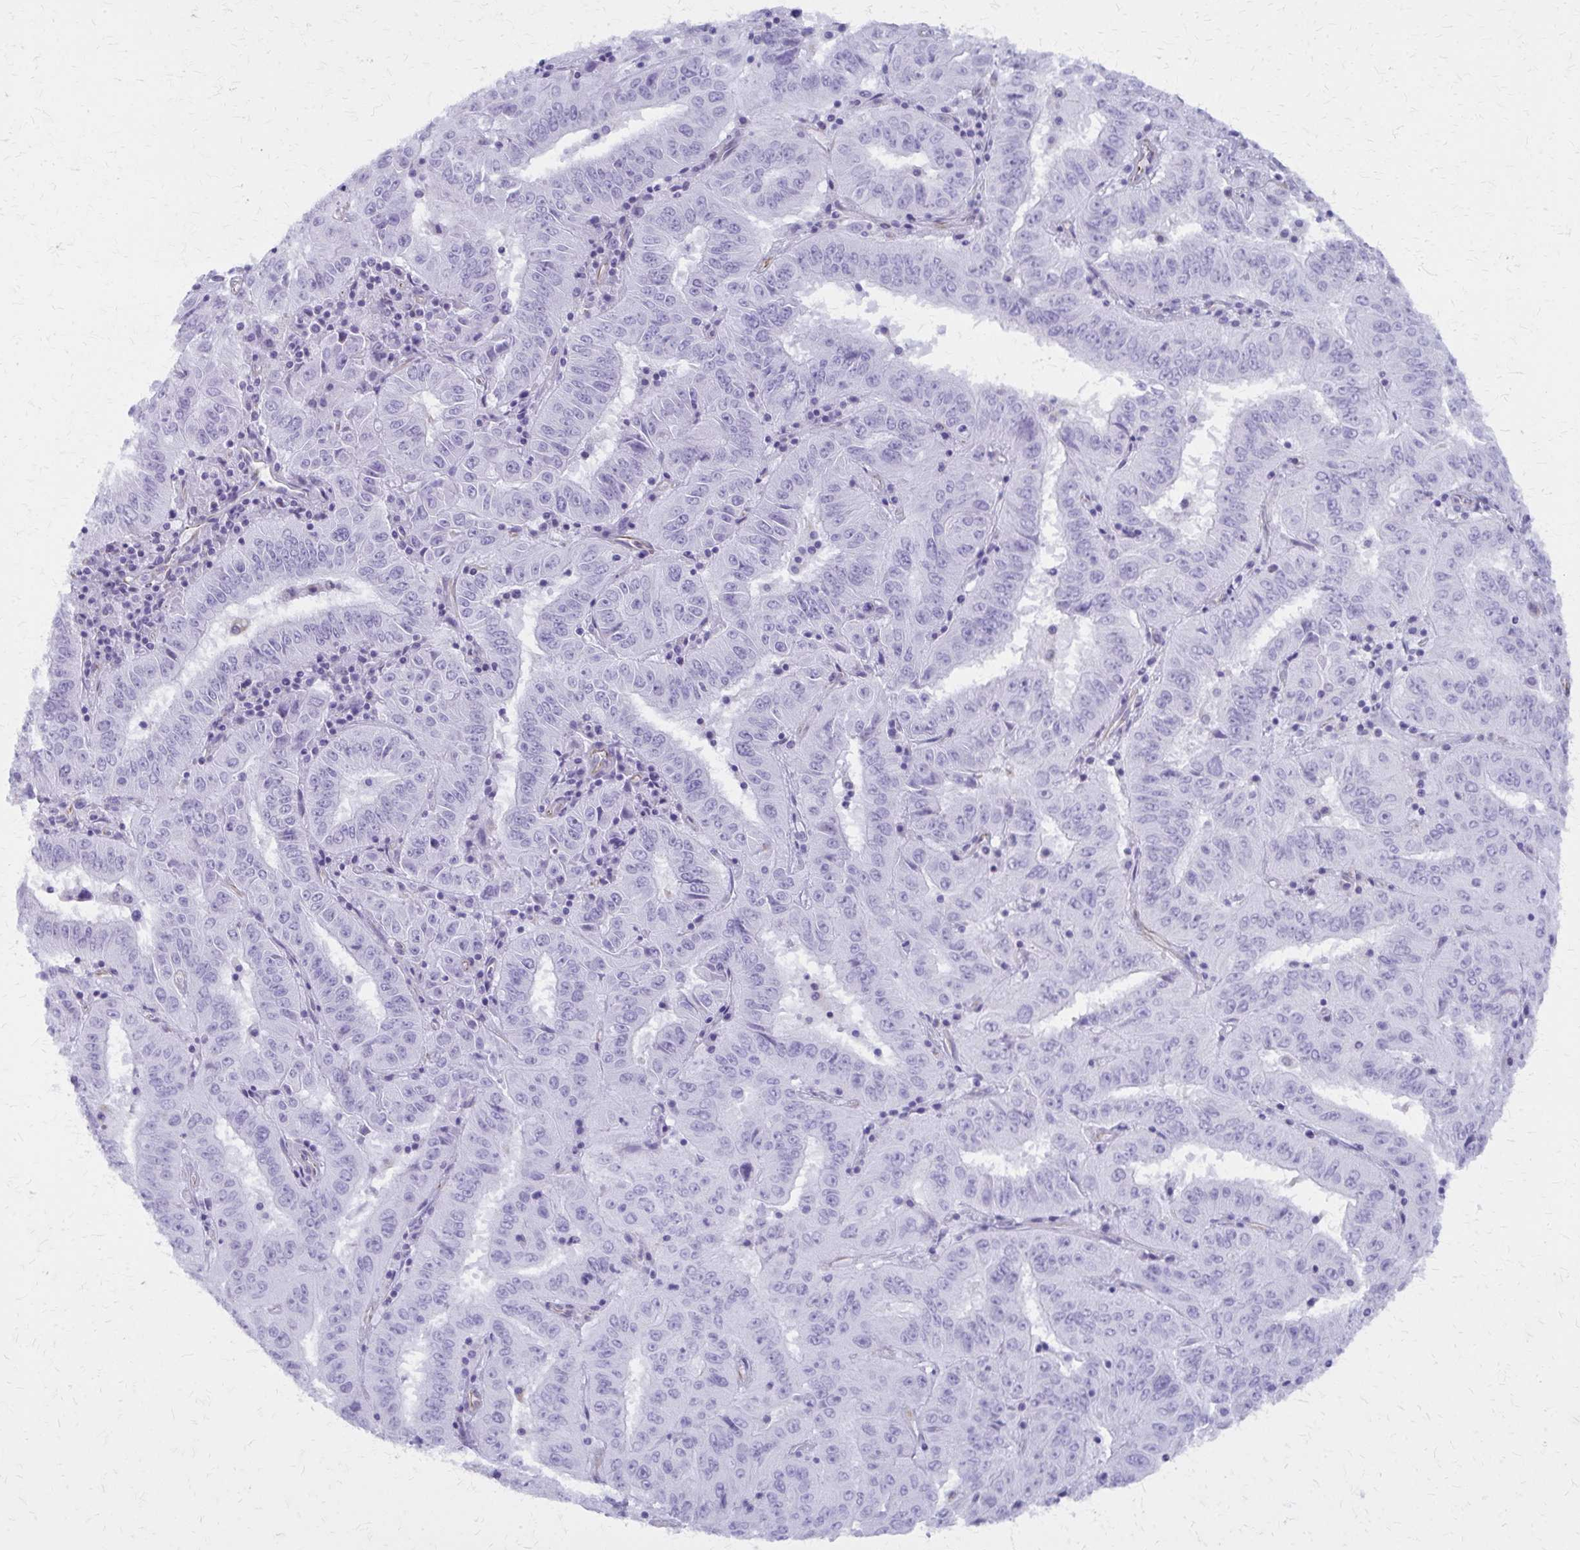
{"staining": {"intensity": "negative", "quantity": "none", "location": "none"}, "tissue": "pancreatic cancer", "cell_type": "Tumor cells", "image_type": "cancer", "snomed": [{"axis": "morphology", "description": "Adenocarcinoma, NOS"}, {"axis": "topography", "description": "Pancreas"}], "caption": "This is an IHC micrograph of pancreatic cancer. There is no staining in tumor cells.", "gene": "GFAP", "patient": {"sex": "male", "age": 63}}